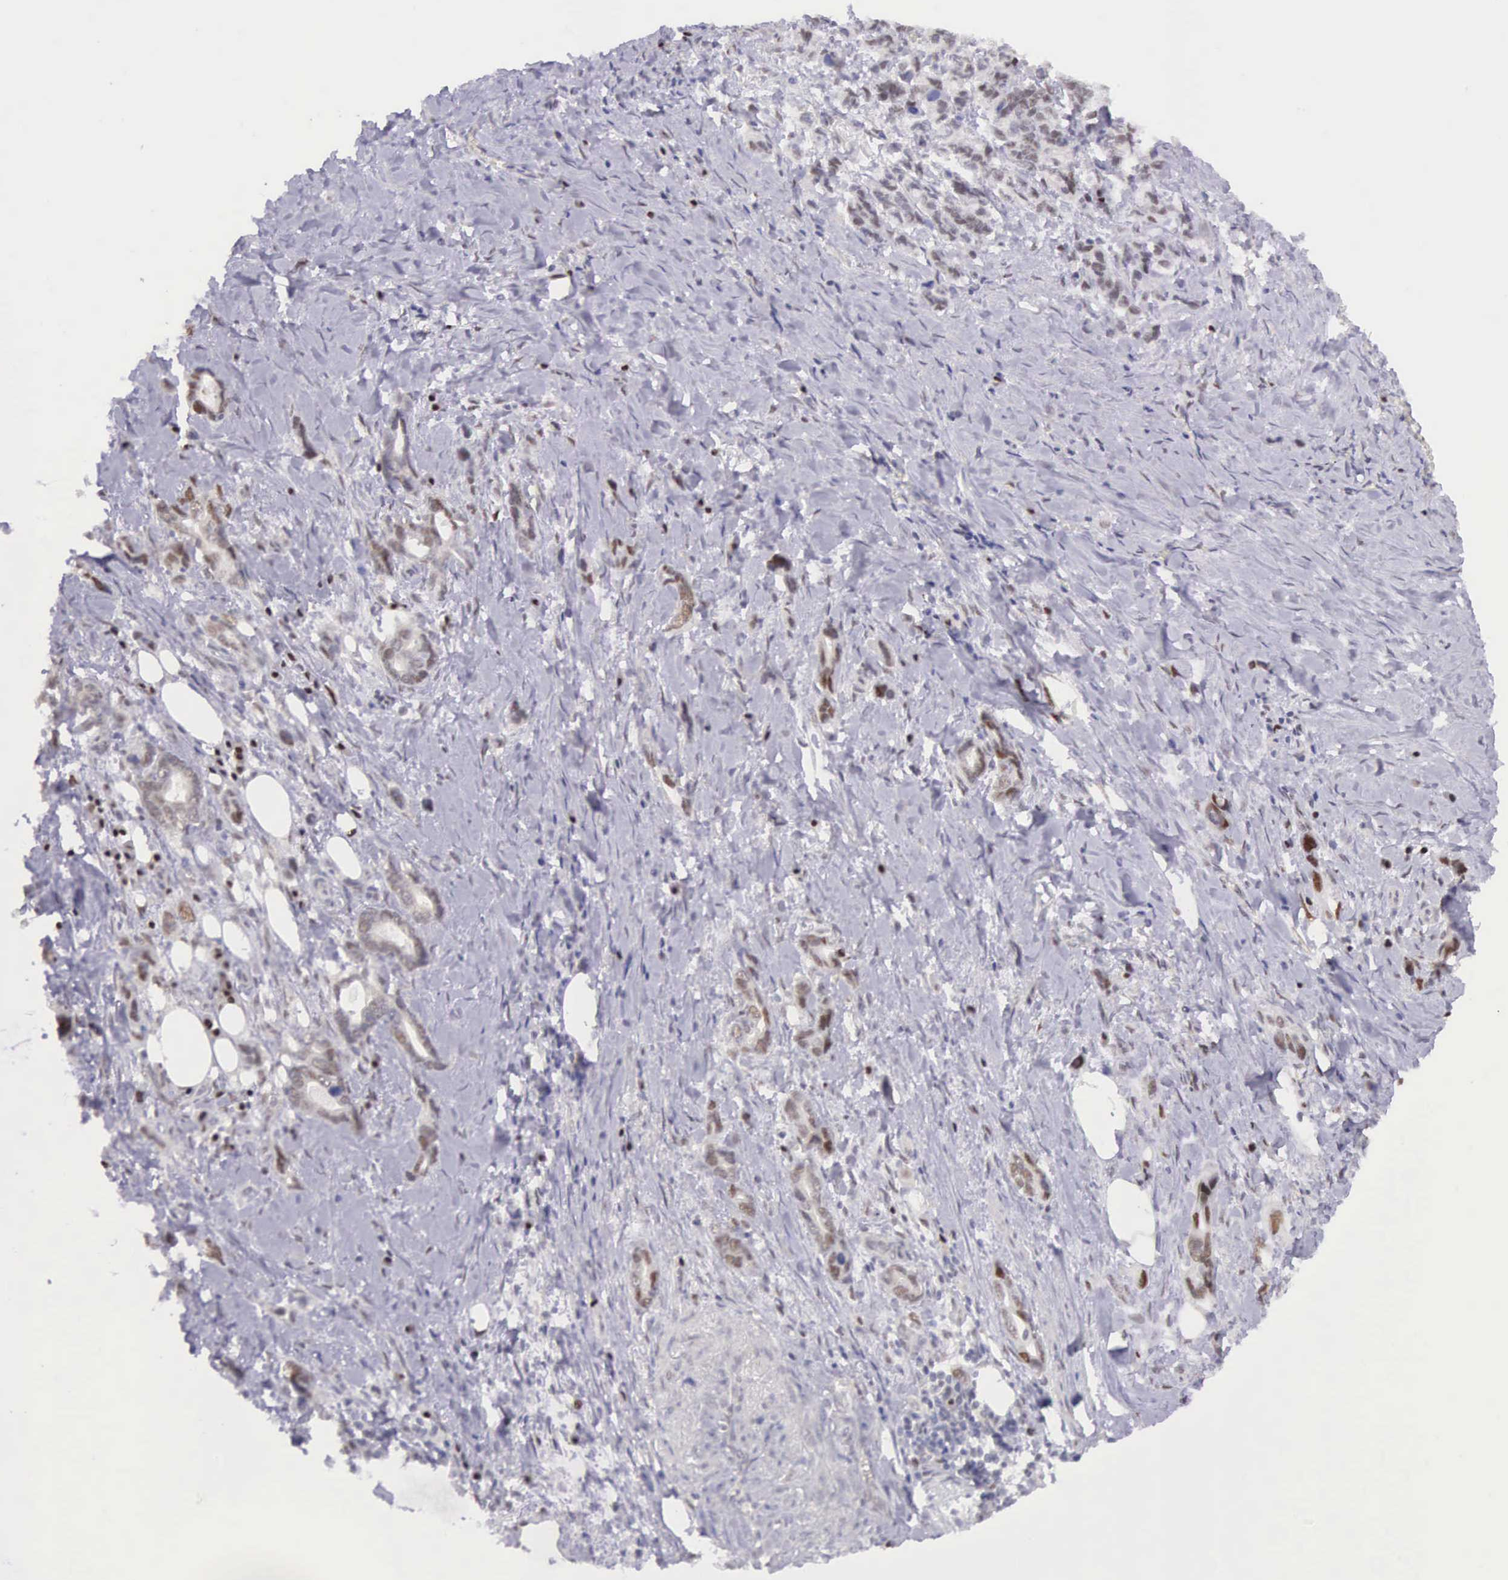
{"staining": {"intensity": "weak", "quantity": "25%-75%", "location": "nuclear"}, "tissue": "stomach cancer", "cell_type": "Tumor cells", "image_type": "cancer", "snomed": [{"axis": "morphology", "description": "Adenocarcinoma, NOS"}, {"axis": "topography", "description": "Stomach"}], "caption": "Tumor cells exhibit low levels of weak nuclear expression in about 25%-75% of cells in stomach cancer. Using DAB (brown) and hematoxylin (blue) stains, captured at high magnification using brightfield microscopy.", "gene": "CCDC117", "patient": {"sex": "male", "age": 78}}